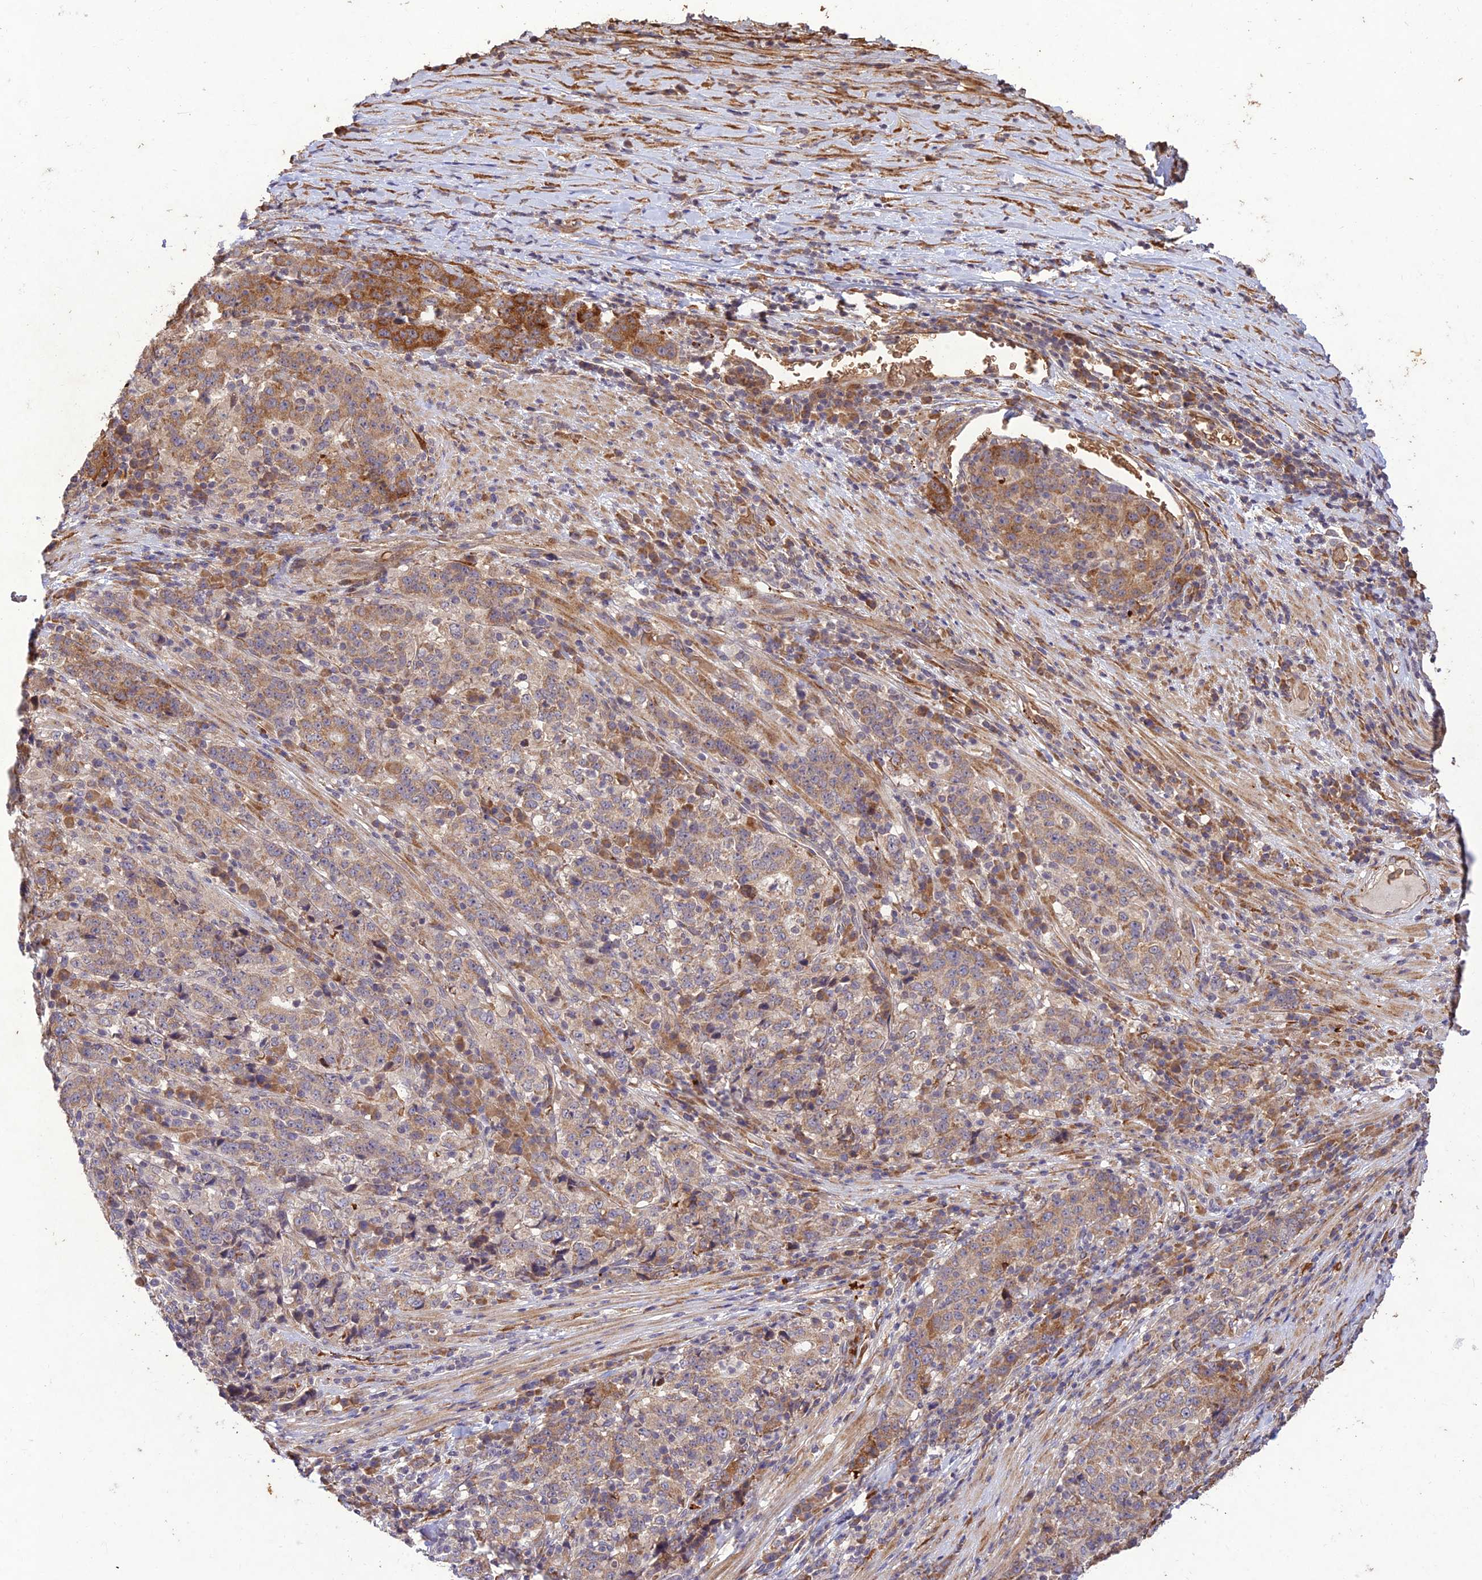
{"staining": {"intensity": "strong", "quantity": "25%-75%", "location": "cytoplasmic/membranous"}, "tissue": "stomach cancer", "cell_type": "Tumor cells", "image_type": "cancer", "snomed": [{"axis": "morphology", "description": "Adenocarcinoma, NOS"}, {"axis": "topography", "description": "Stomach"}], "caption": "A brown stain shows strong cytoplasmic/membranous positivity of a protein in stomach adenocarcinoma tumor cells. The staining was performed using DAB (3,3'-diaminobenzidine) to visualize the protein expression in brown, while the nuclei were stained in blue with hematoxylin (Magnification: 20x).", "gene": "PPP1R11", "patient": {"sex": "male", "age": 59}}